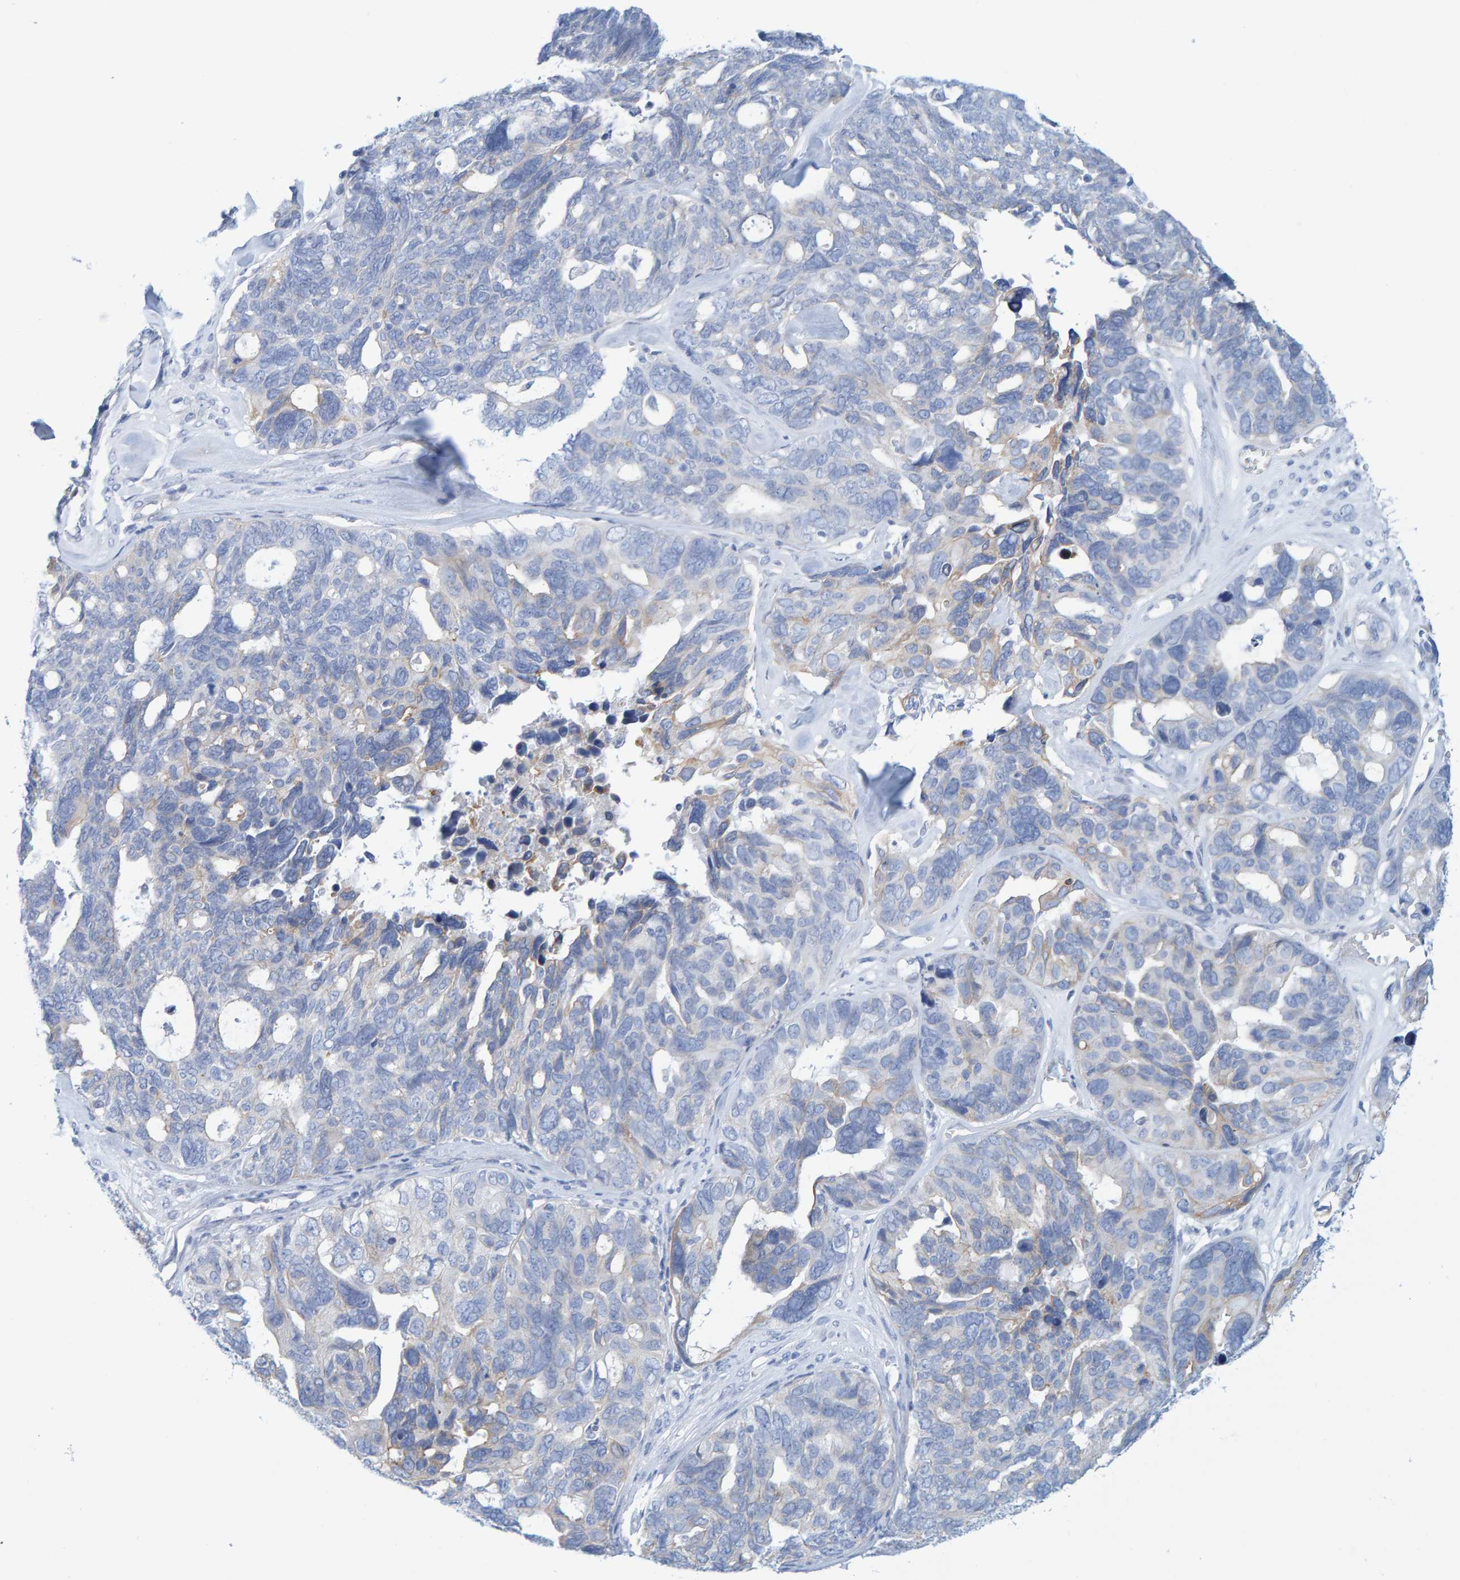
{"staining": {"intensity": "weak", "quantity": "<25%", "location": "cytoplasmic/membranous"}, "tissue": "ovarian cancer", "cell_type": "Tumor cells", "image_type": "cancer", "snomed": [{"axis": "morphology", "description": "Cystadenocarcinoma, serous, NOS"}, {"axis": "topography", "description": "Ovary"}], "caption": "High magnification brightfield microscopy of ovarian cancer stained with DAB (brown) and counterstained with hematoxylin (blue): tumor cells show no significant expression.", "gene": "JAKMIP3", "patient": {"sex": "female", "age": 79}}